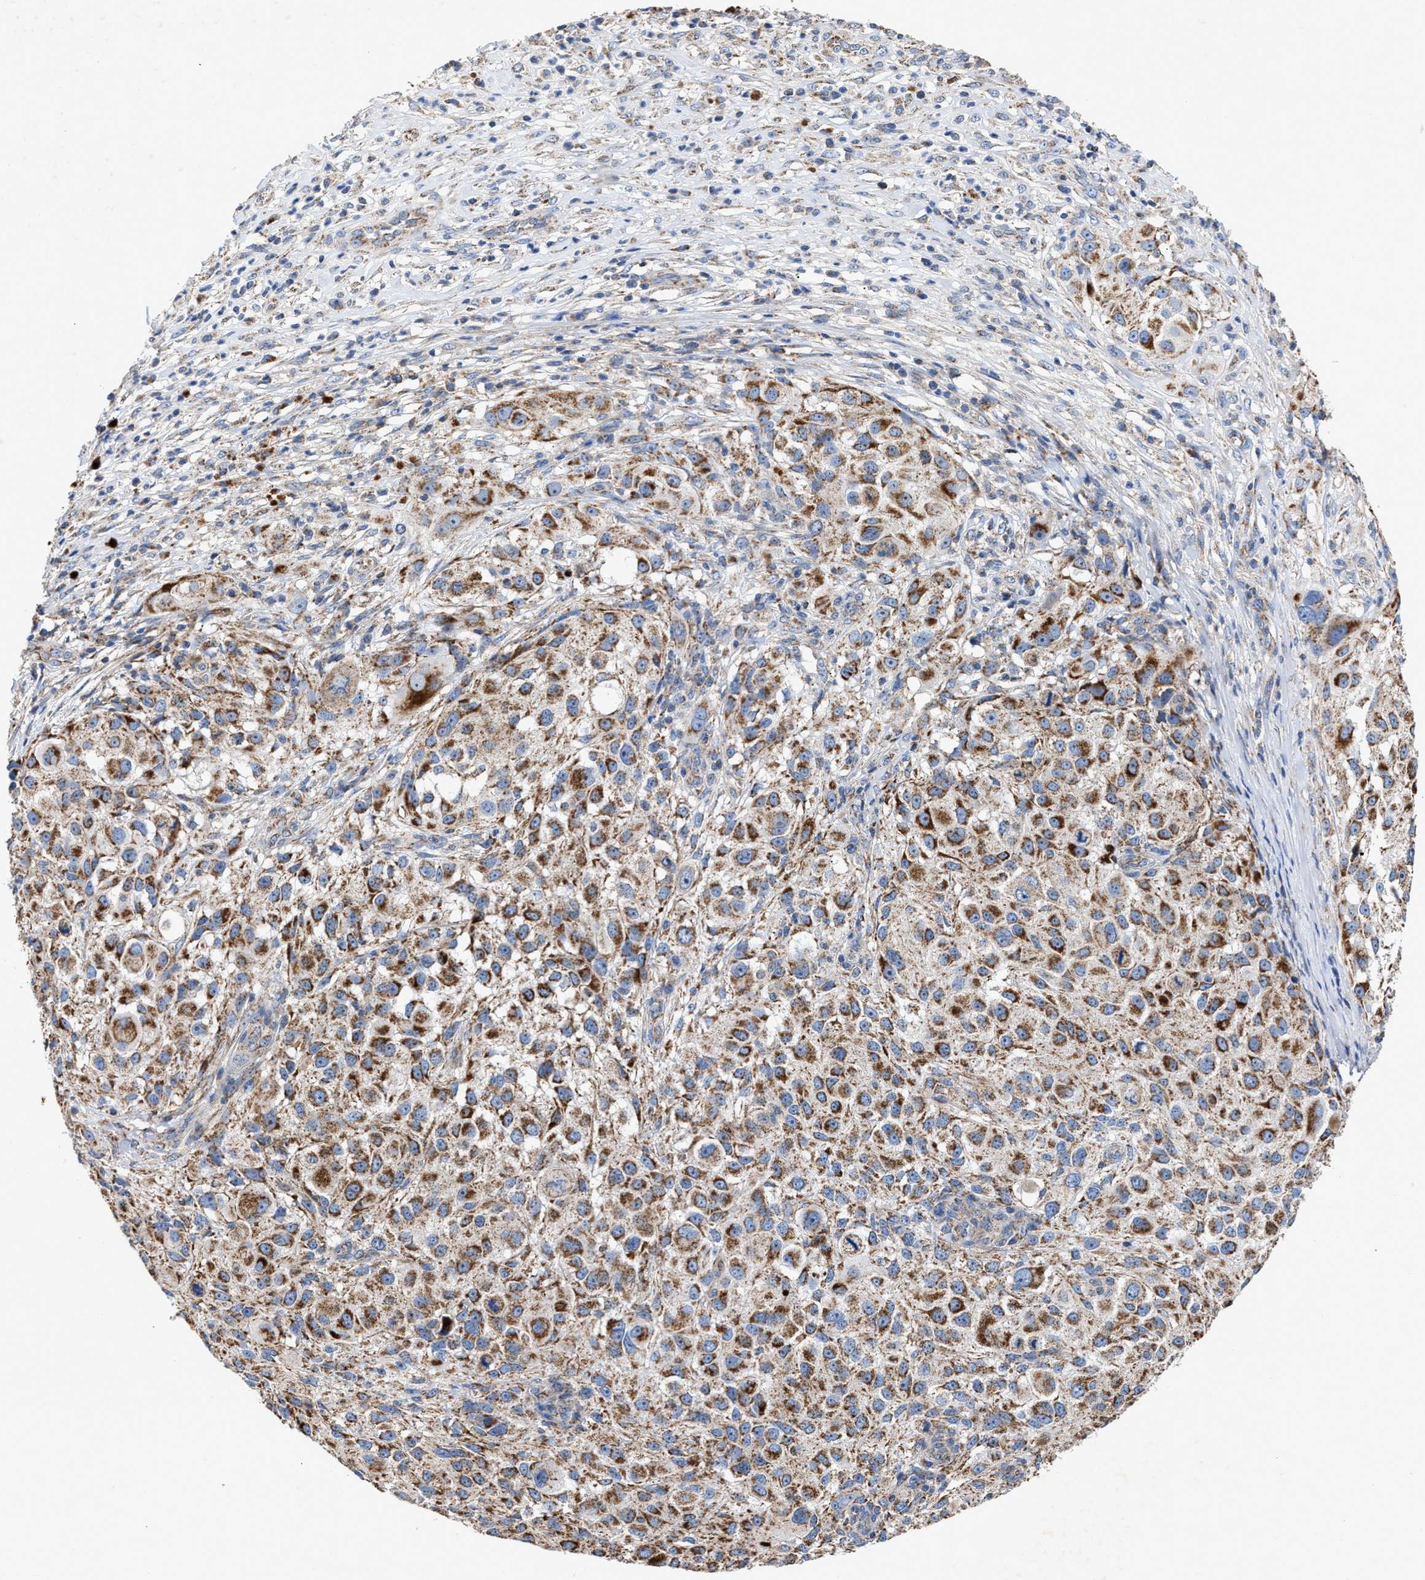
{"staining": {"intensity": "moderate", "quantity": ">75%", "location": "cytoplasmic/membranous"}, "tissue": "melanoma", "cell_type": "Tumor cells", "image_type": "cancer", "snomed": [{"axis": "morphology", "description": "Necrosis, NOS"}, {"axis": "morphology", "description": "Malignant melanoma, NOS"}, {"axis": "topography", "description": "Skin"}], "caption": "Approximately >75% of tumor cells in human melanoma exhibit moderate cytoplasmic/membranous protein expression as visualized by brown immunohistochemical staining.", "gene": "MECR", "patient": {"sex": "female", "age": 87}}